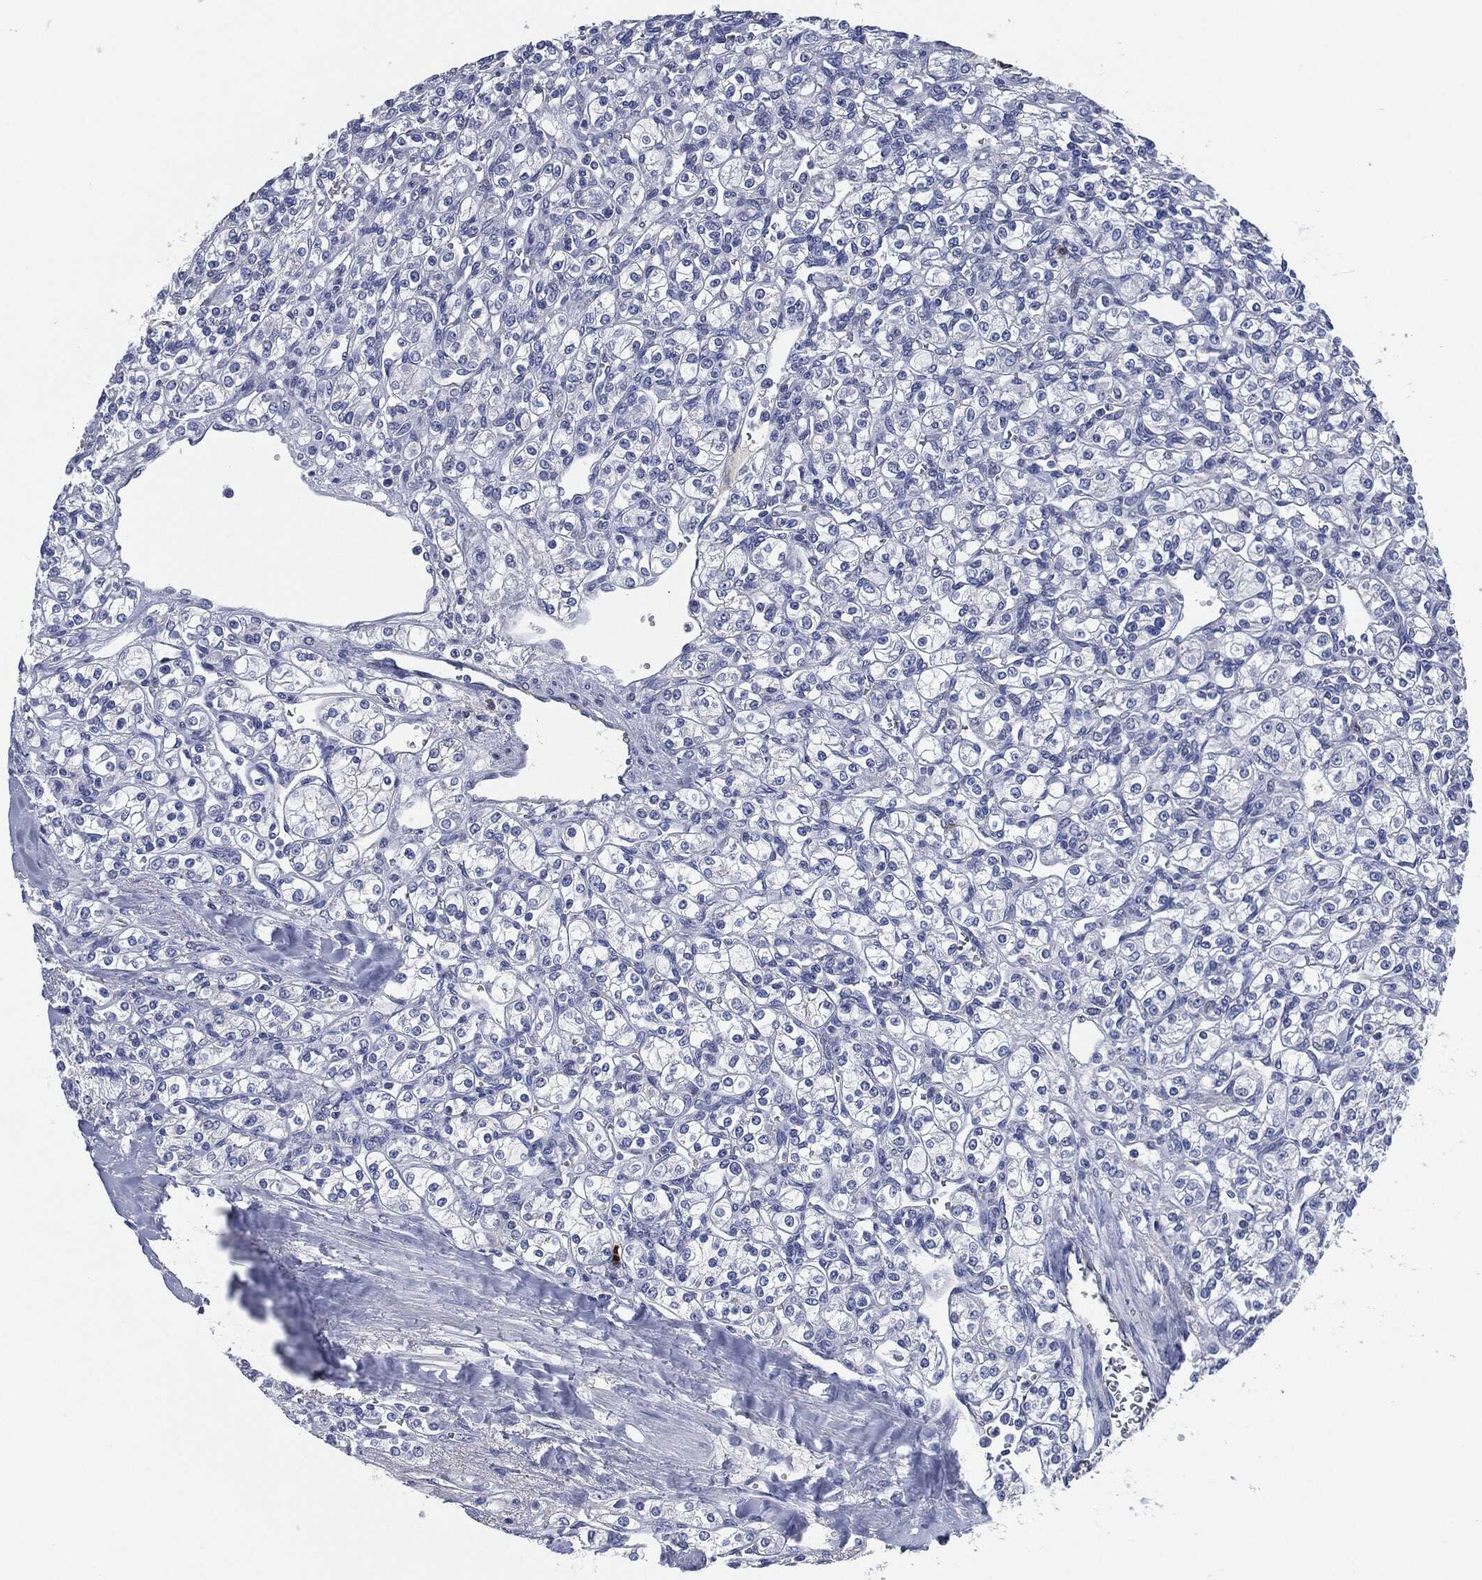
{"staining": {"intensity": "negative", "quantity": "none", "location": "none"}, "tissue": "renal cancer", "cell_type": "Tumor cells", "image_type": "cancer", "snomed": [{"axis": "morphology", "description": "Adenocarcinoma, NOS"}, {"axis": "topography", "description": "Kidney"}], "caption": "High power microscopy image of an IHC histopathology image of adenocarcinoma (renal), revealing no significant expression in tumor cells.", "gene": "CD27", "patient": {"sex": "male", "age": 77}}